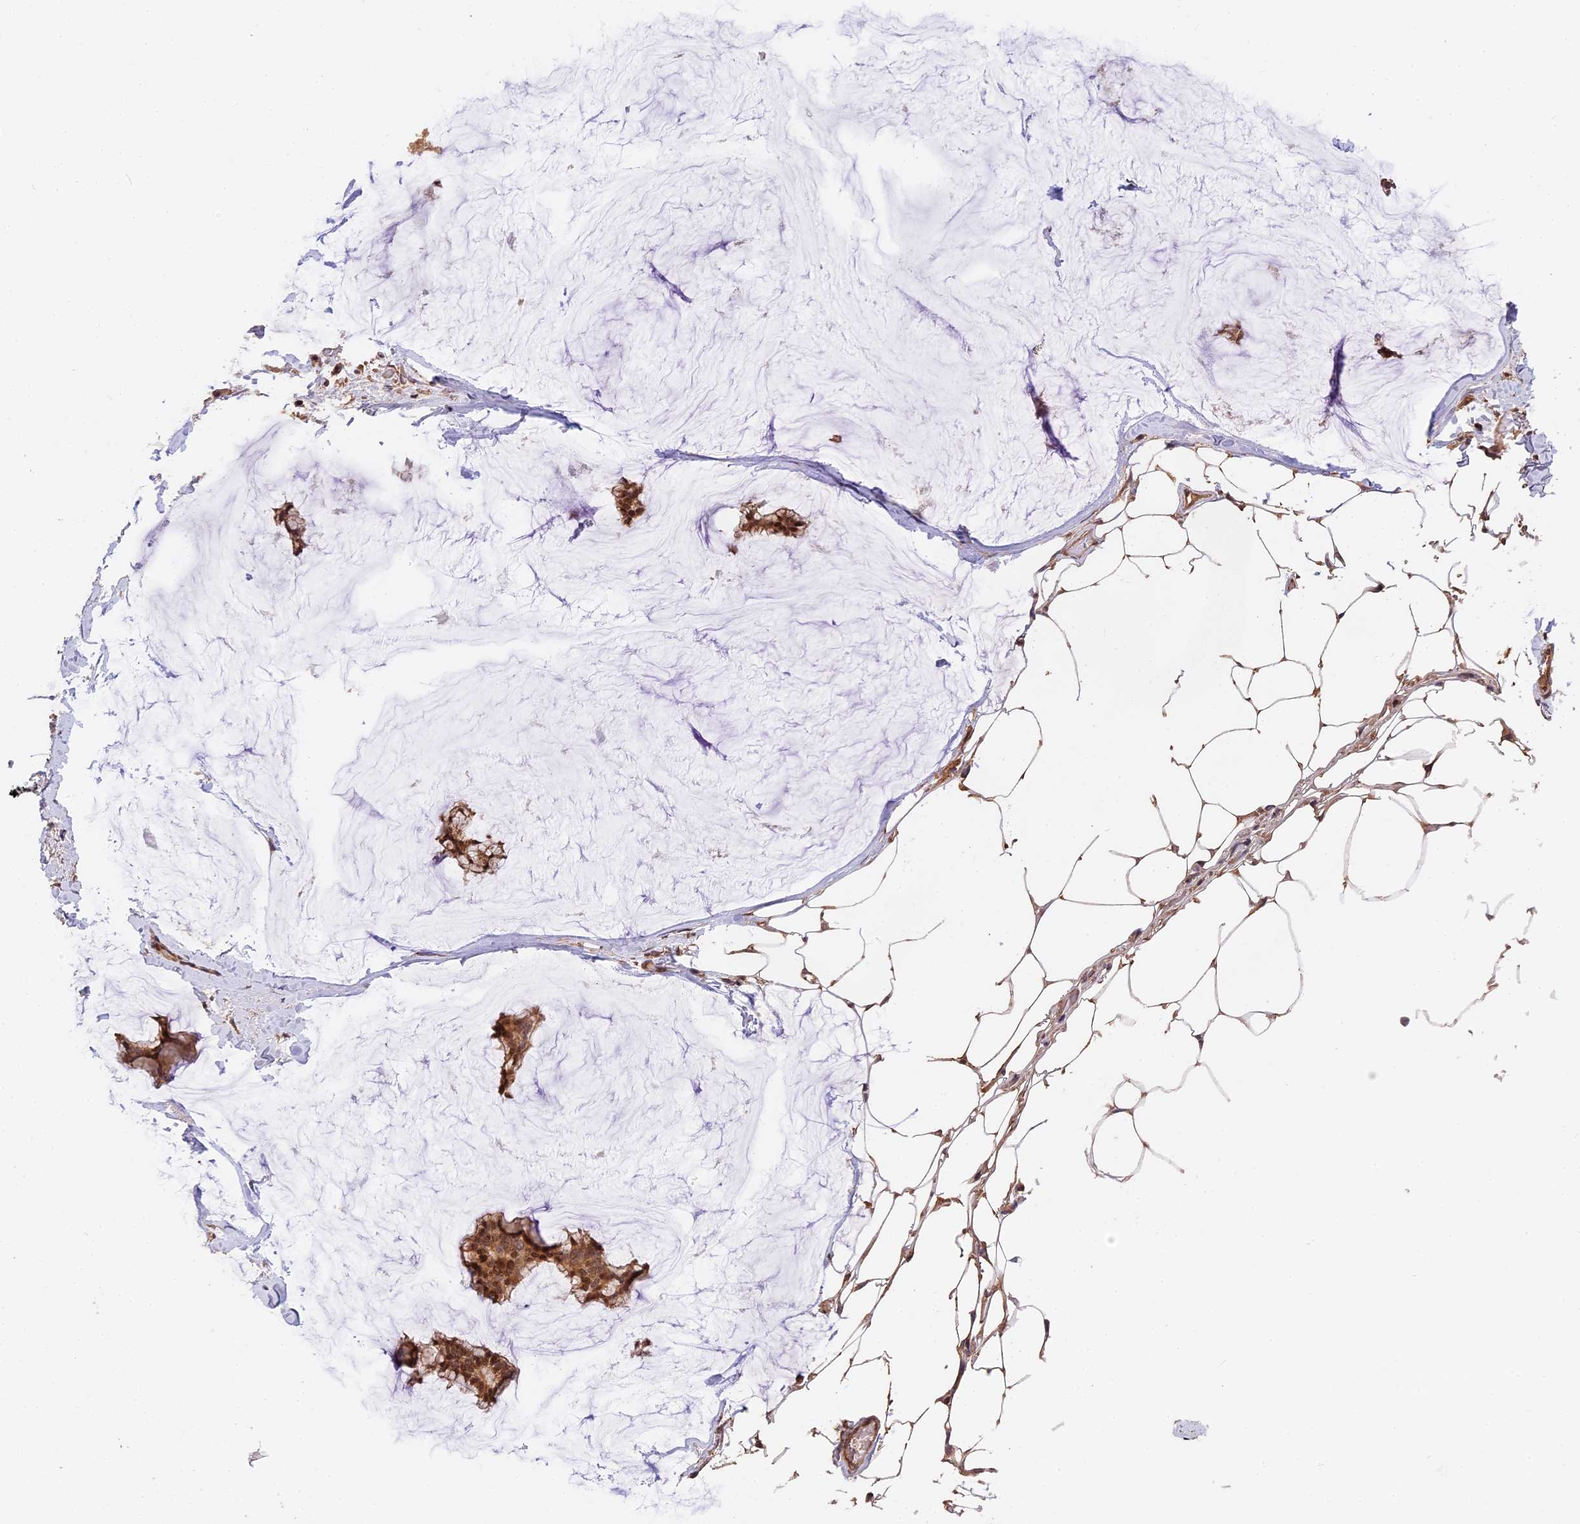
{"staining": {"intensity": "moderate", "quantity": ">75%", "location": "cytoplasmic/membranous,nuclear"}, "tissue": "breast cancer", "cell_type": "Tumor cells", "image_type": "cancer", "snomed": [{"axis": "morphology", "description": "Duct carcinoma"}, {"axis": "topography", "description": "Breast"}], "caption": "Breast cancer stained with a brown dye shows moderate cytoplasmic/membranous and nuclear positive staining in approximately >75% of tumor cells.", "gene": "ARHGAP17", "patient": {"sex": "female", "age": 93}}